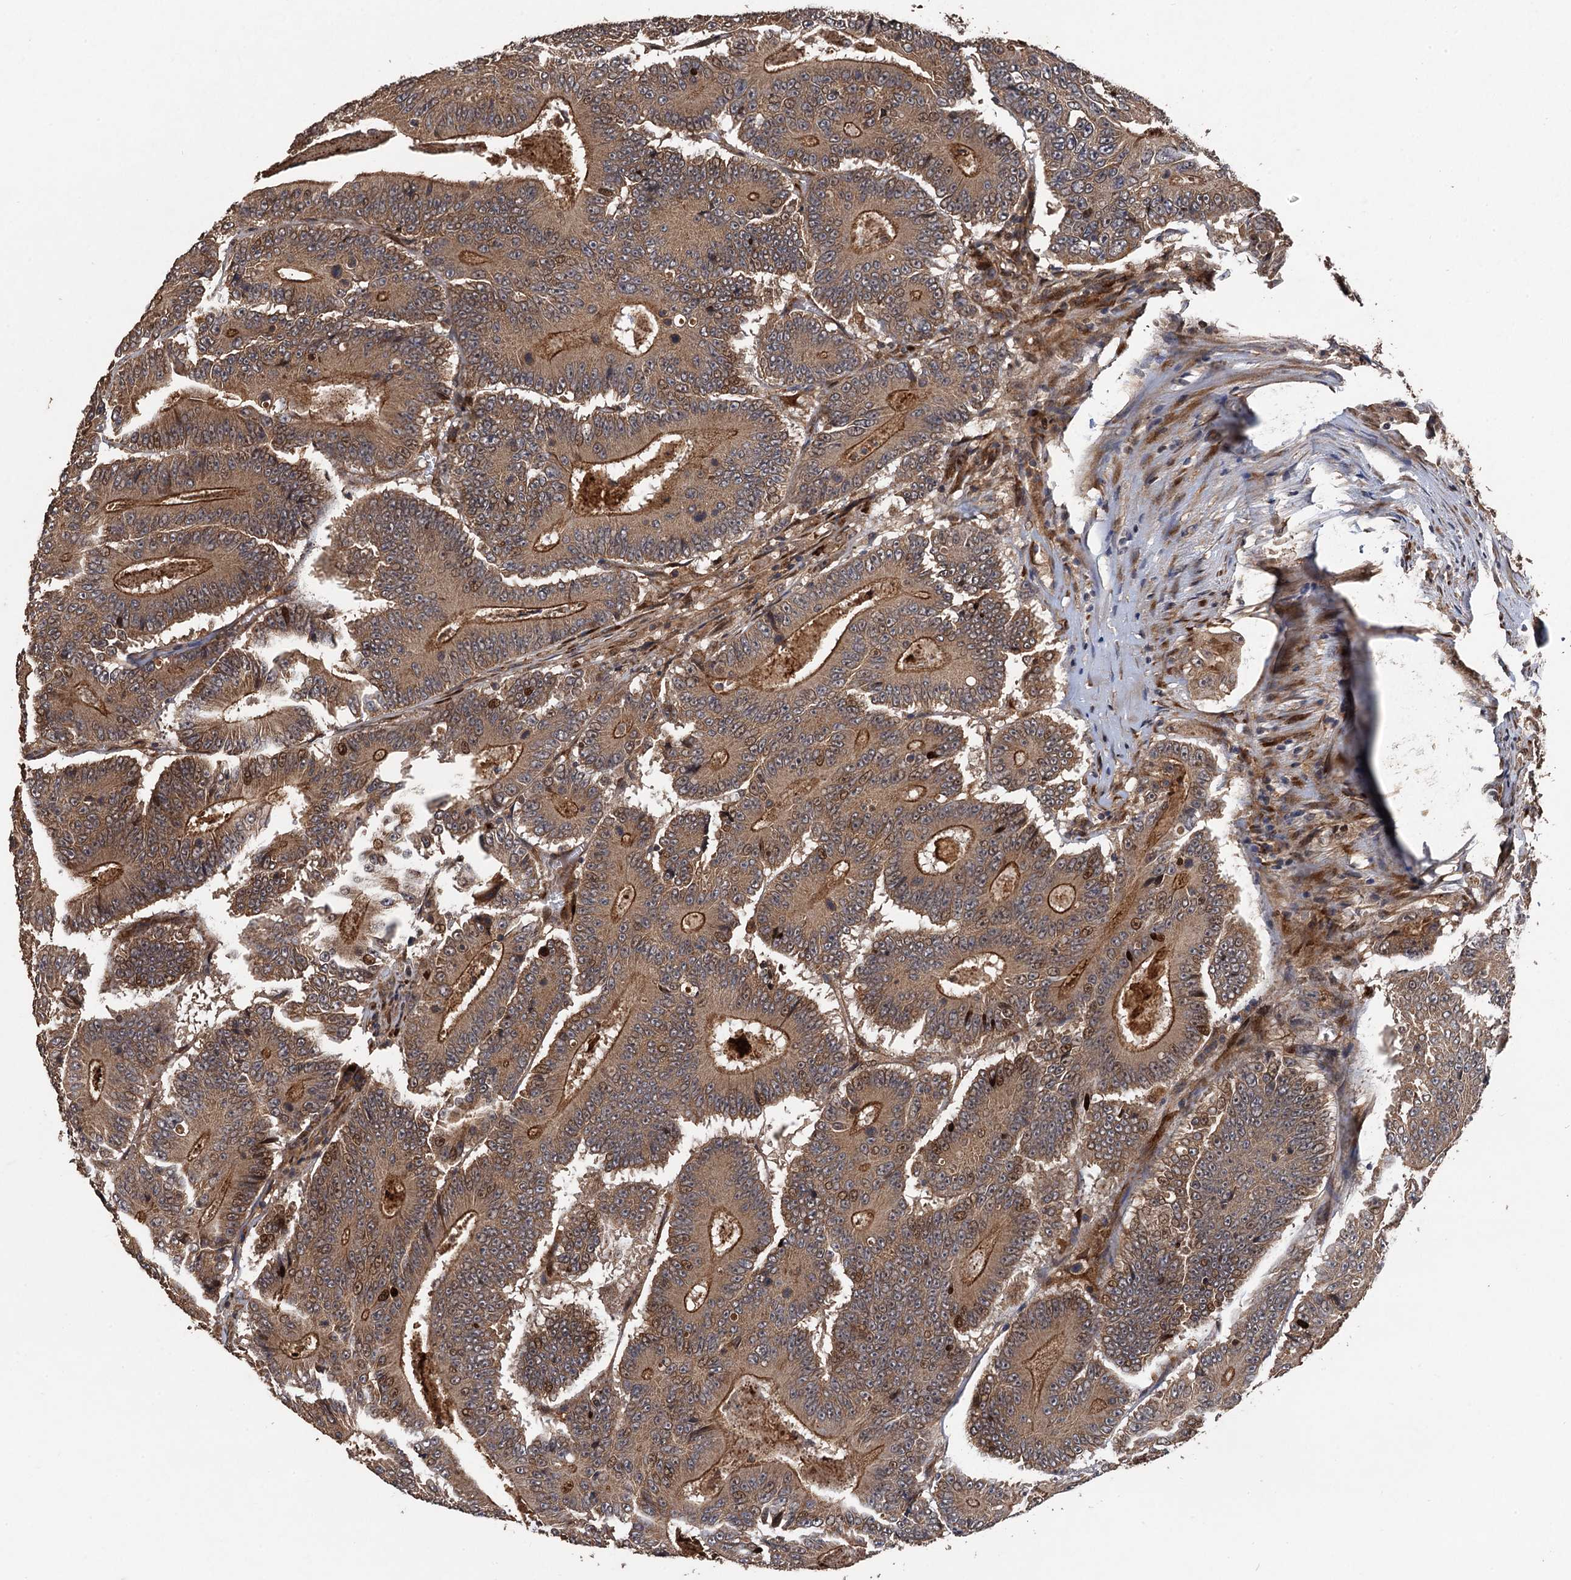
{"staining": {"intensity": "moderate", "quantity": ">75%", "location": "cytoplasmic/membranous,nuclear"}, "tissue": "colorectal cancer", "cell_type": "Tumor cells", "image_type": "cancer", "snomed": [{"axis": "morphology", "description": "Adenocarcinoma, NOS"}, {"axis": "topography", "description": "Colon"}], "caption": "Colorectal cancer (adenocarcinoma) was stained to show a protein in brown. There is medium levels of moderate cytoplasmic/membranous and nuclear expression in approximately >75% of tumor cells. Nuclei are stained in blue.", "gene": "TMEM39B", "patient": {"sex": "male", "age": 83}}